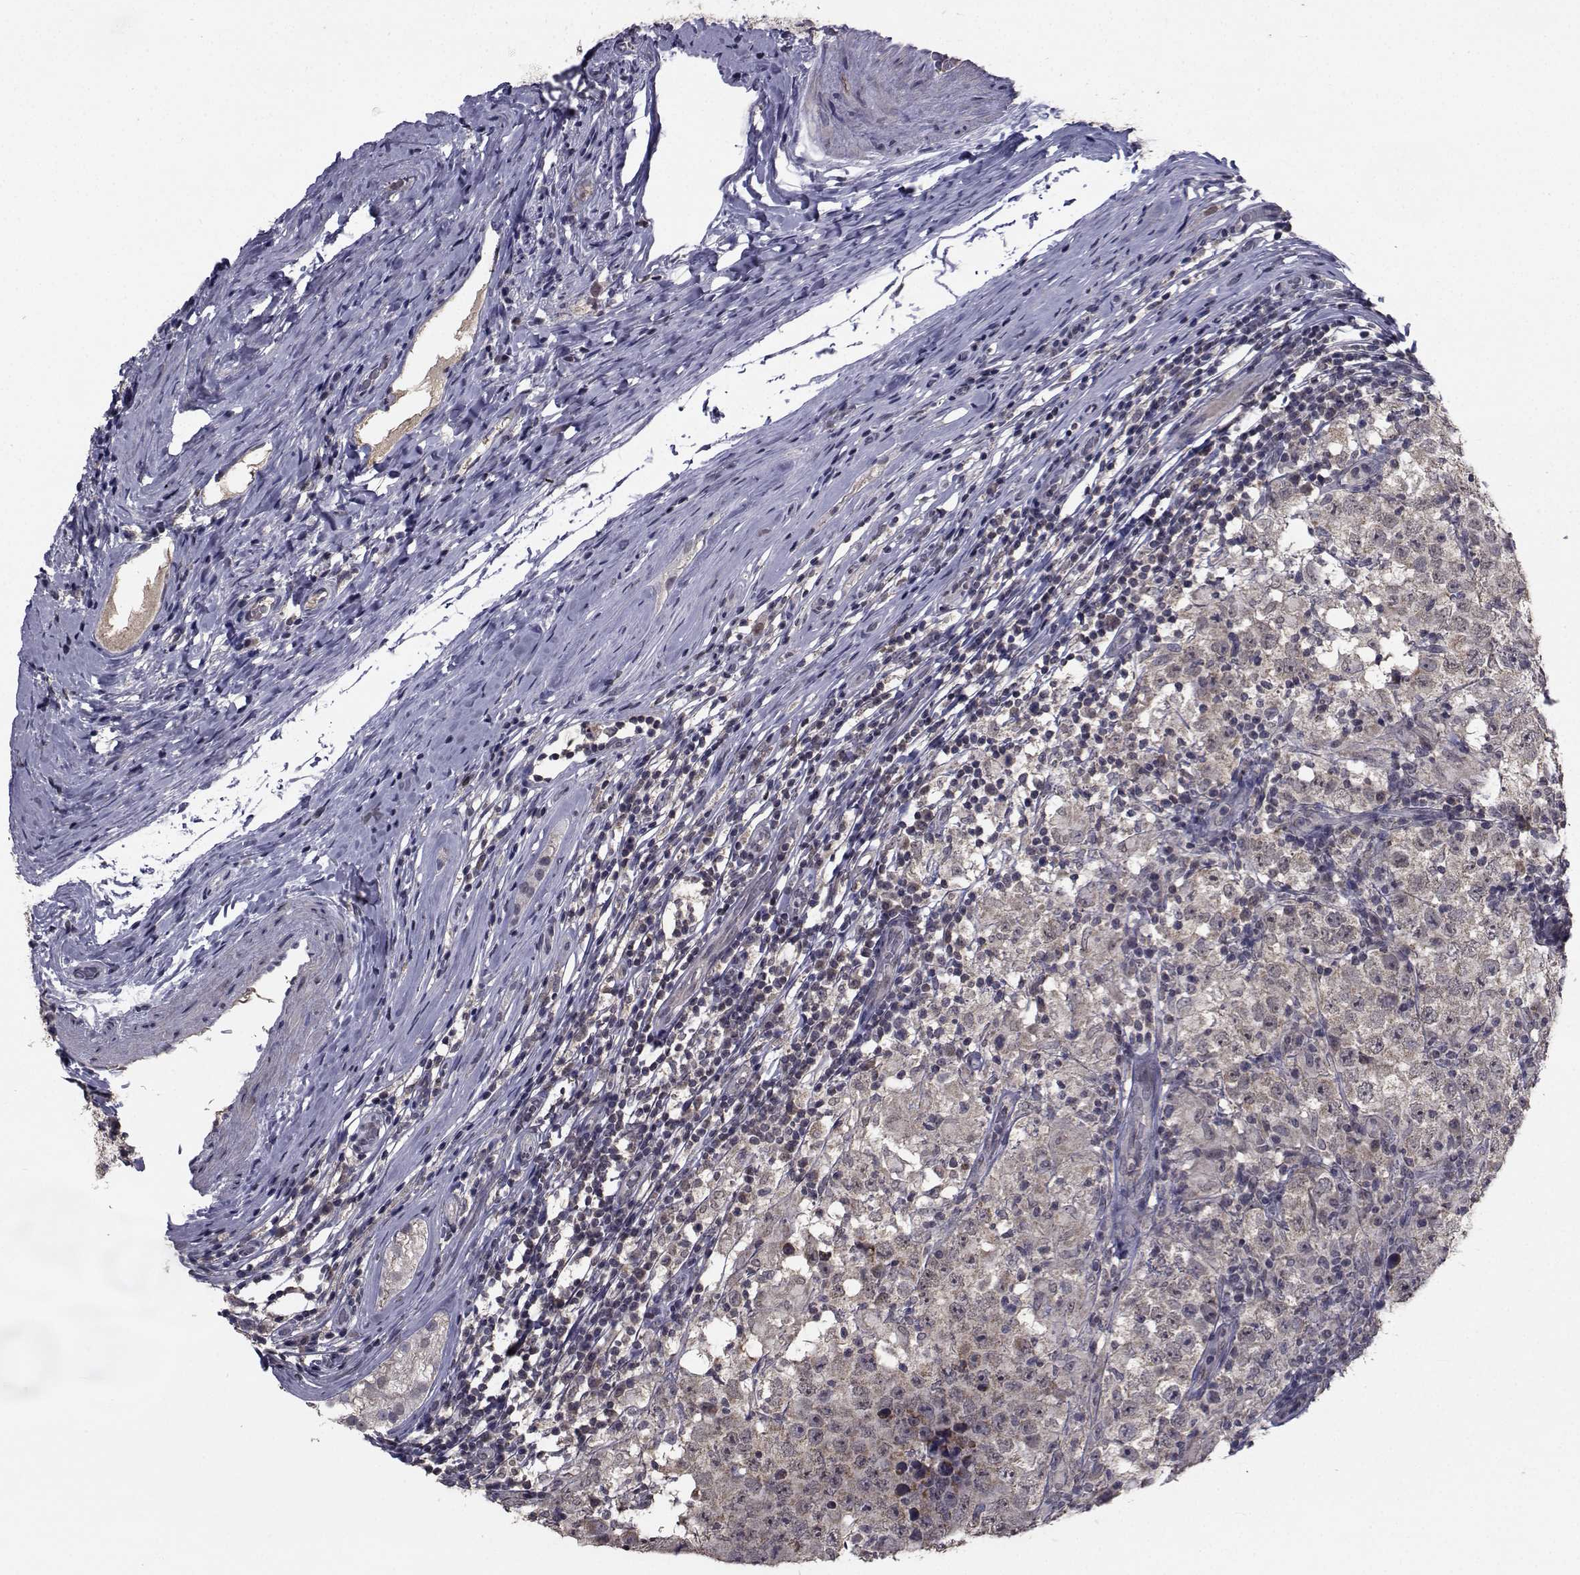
{"staining": {"intensity": "weak", "quantity": "25%-75%", "location": "cytoplasmic/membranous"}, "tissue": "testis cancer", "cell_type": "Tumor cells", "image_type": "cancer", "snomed": [{"axis": "morphology", "description": "Seminoma, NOS"}, {"axis": "morphology", "description": "Carcinoma, Embryonal, NOS"}, {"axis": "topography", "description": "Testis"}], "caption": "IHC histopathology image of human testis cancer (seminoma) stained for a protein (brown), which shows low levels of weak cytoplasmic/membranous staining in about 25%-75% of tumor cells.", "gene": "CYP2S1", "patient": {"sex": "male", "age": 41}}